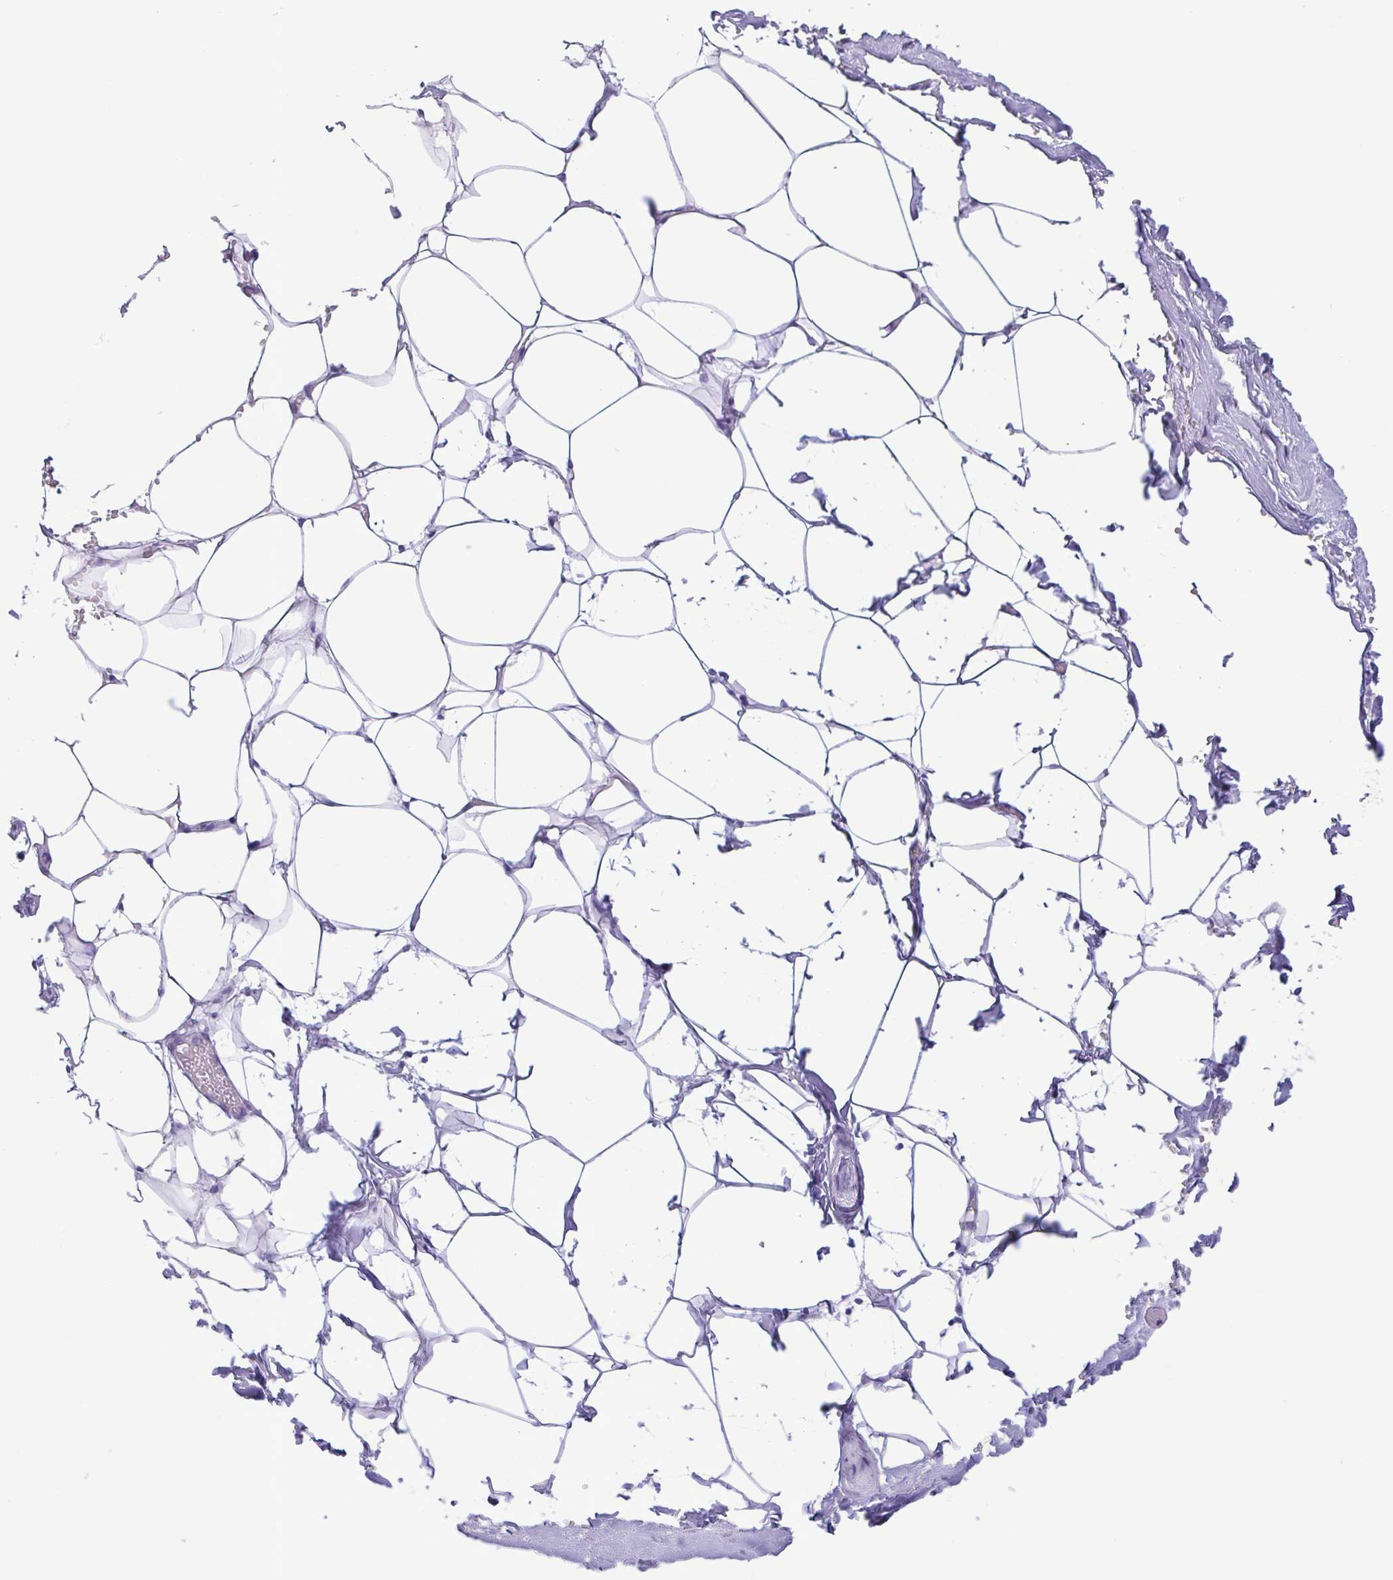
{"staining": {"intensity": "negative", "quantity": "none", "location": "none"}, "tissue": "adipose tissue", "cell_type": "Adipocytes", "image_type": "normal", "snomed": [{"axis": "morphology", "description": "Normal tissue, NOS"}, {"axis": "topography", "description": "Prostate"}, {"axis": "topography", "description": "Peripheral nerve tissue"}], "caption": "Adipocytes show no significant protein expression in benign adipose tissue. Nuclei are stained in blue.", "gene": "TSPY10", "patient": {"sex": "male", "age": 55}}